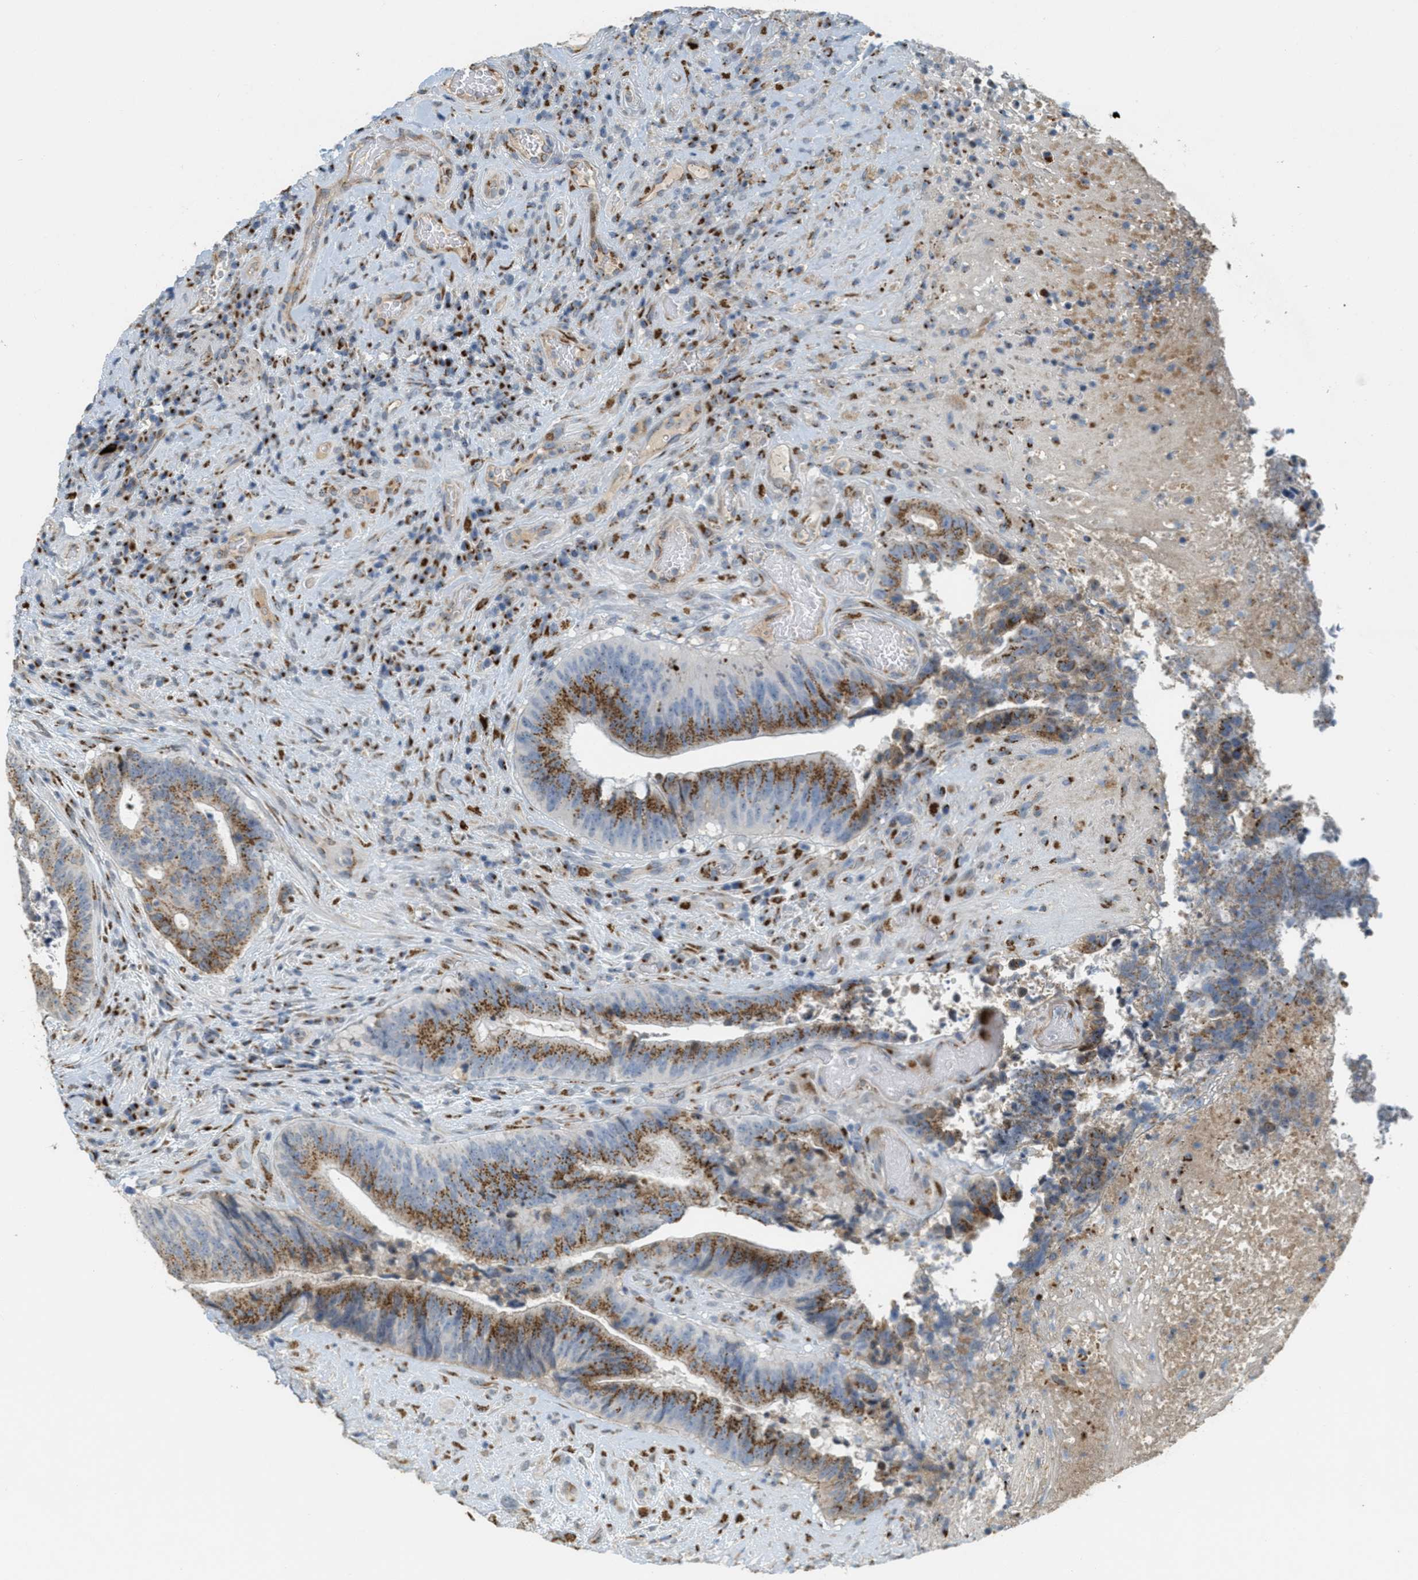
{"staining": {"intensity": "moderate", "quantity": ">75%", "location": "cytoplasmic/membranous"}, "tissue": "colorectal cancer", "cell_type": "Tumor cells", "image_type": "cancer", "snomed": [{"axis": "morphology", "description": "Adenocarcinoma, NOS"}, {"axis": "topography", "description": "Rectum"}], "caption": "IHC of human colorectal cancer (adenocarcinoma) exhibits medium levels of moderate cytoplasmic/membranous positivity in approximately >75% of tumor cells.", "gene": "ZFPL1", "patient": {"sex": "male", "age": 72}}